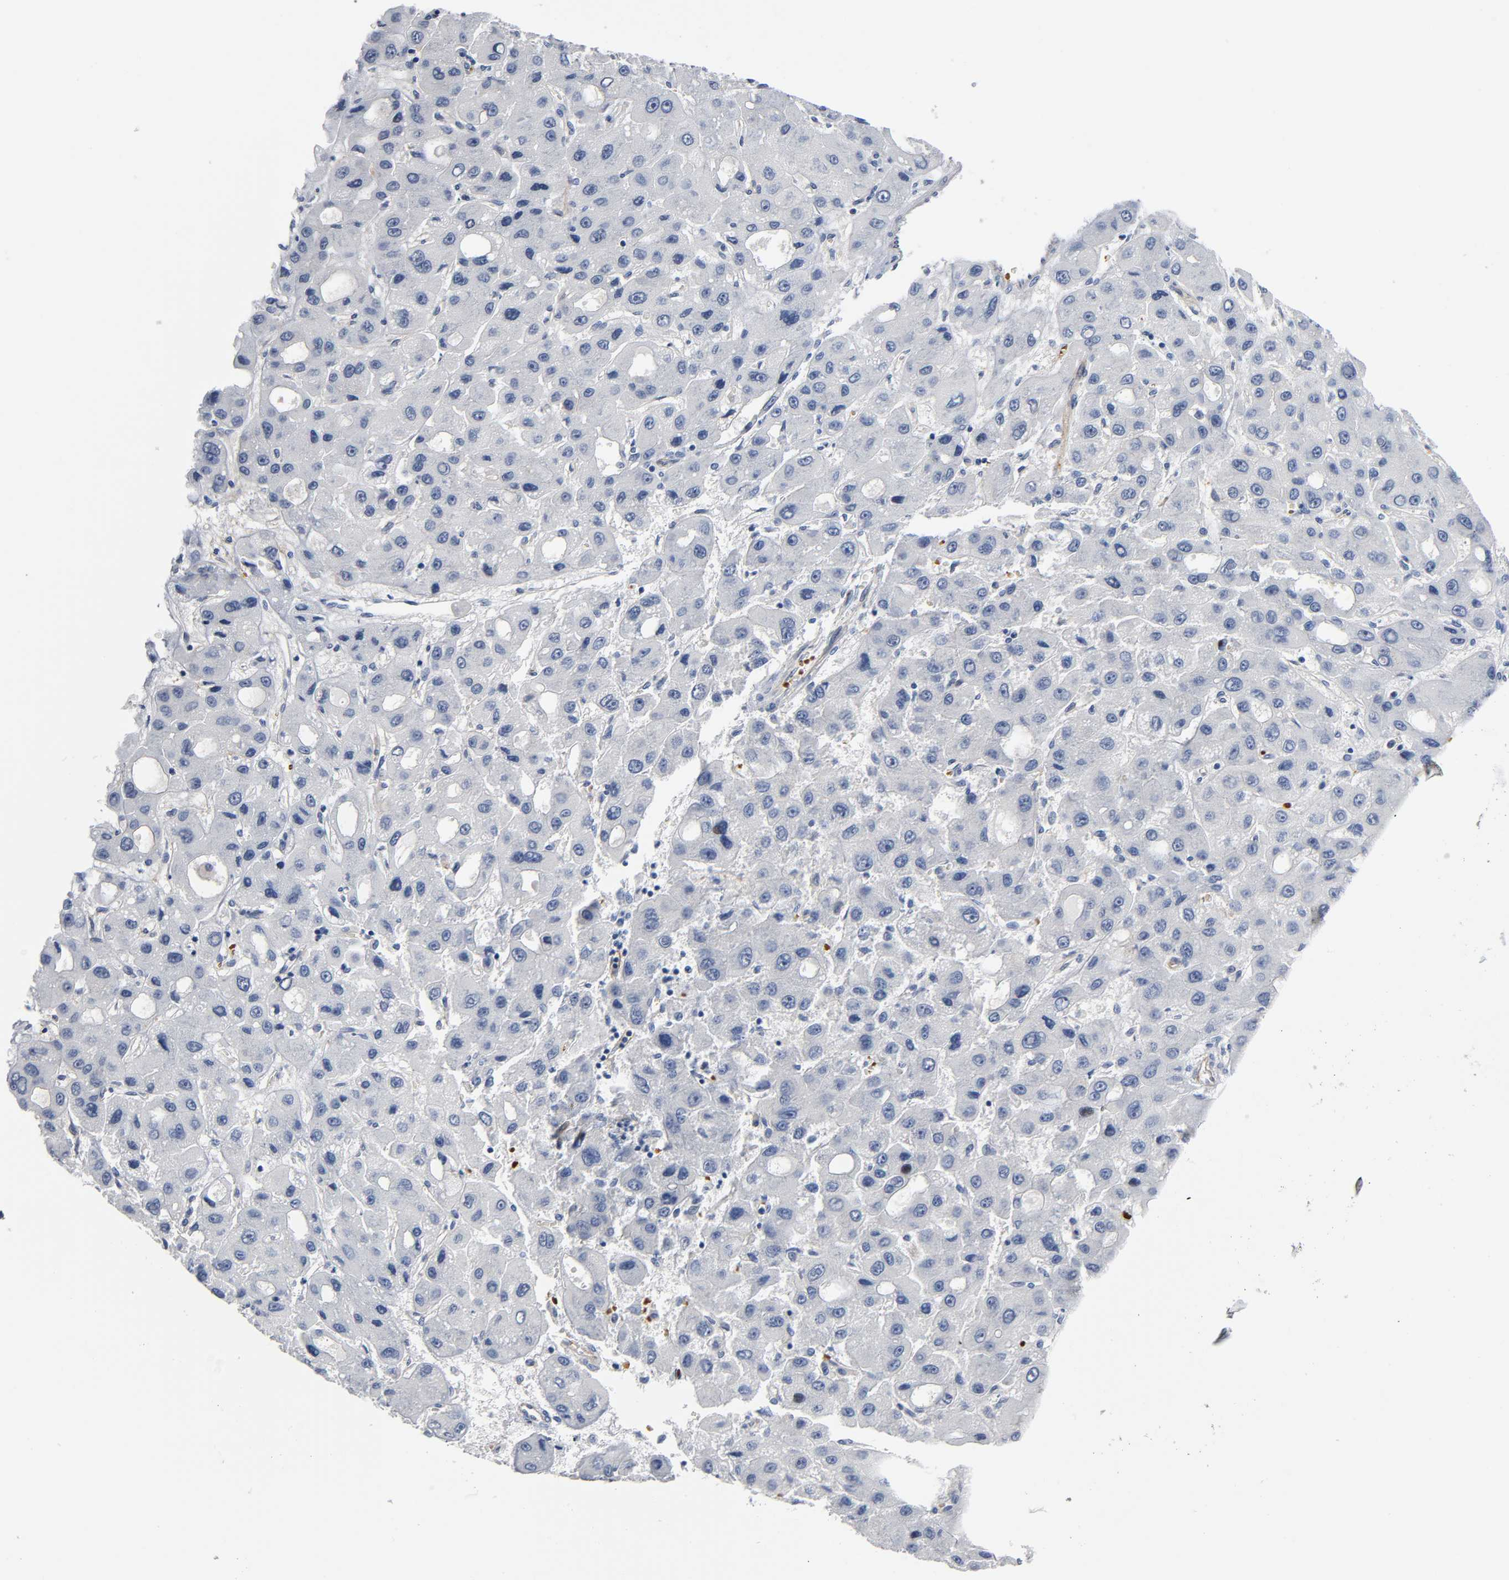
{"staining": {"intensity": "negative", "quantity": "none", "location": "none"}, "tissue": "liver cancer", "cell_type": "Tumor cells", "image_type": "cancer", "snomed": [{"axis": "morphology", "description": "Carcinoma, Hepatocellular, NOS"}, {"axis": "topography", "description": "Liver"}], "caption": "Liver hepatocellular carcinoma was stained to show a protein in brown. There is no significant staining in tumor cells.", "gene": "CD2AP", "patient": {"sex": "male", "age": 55}}